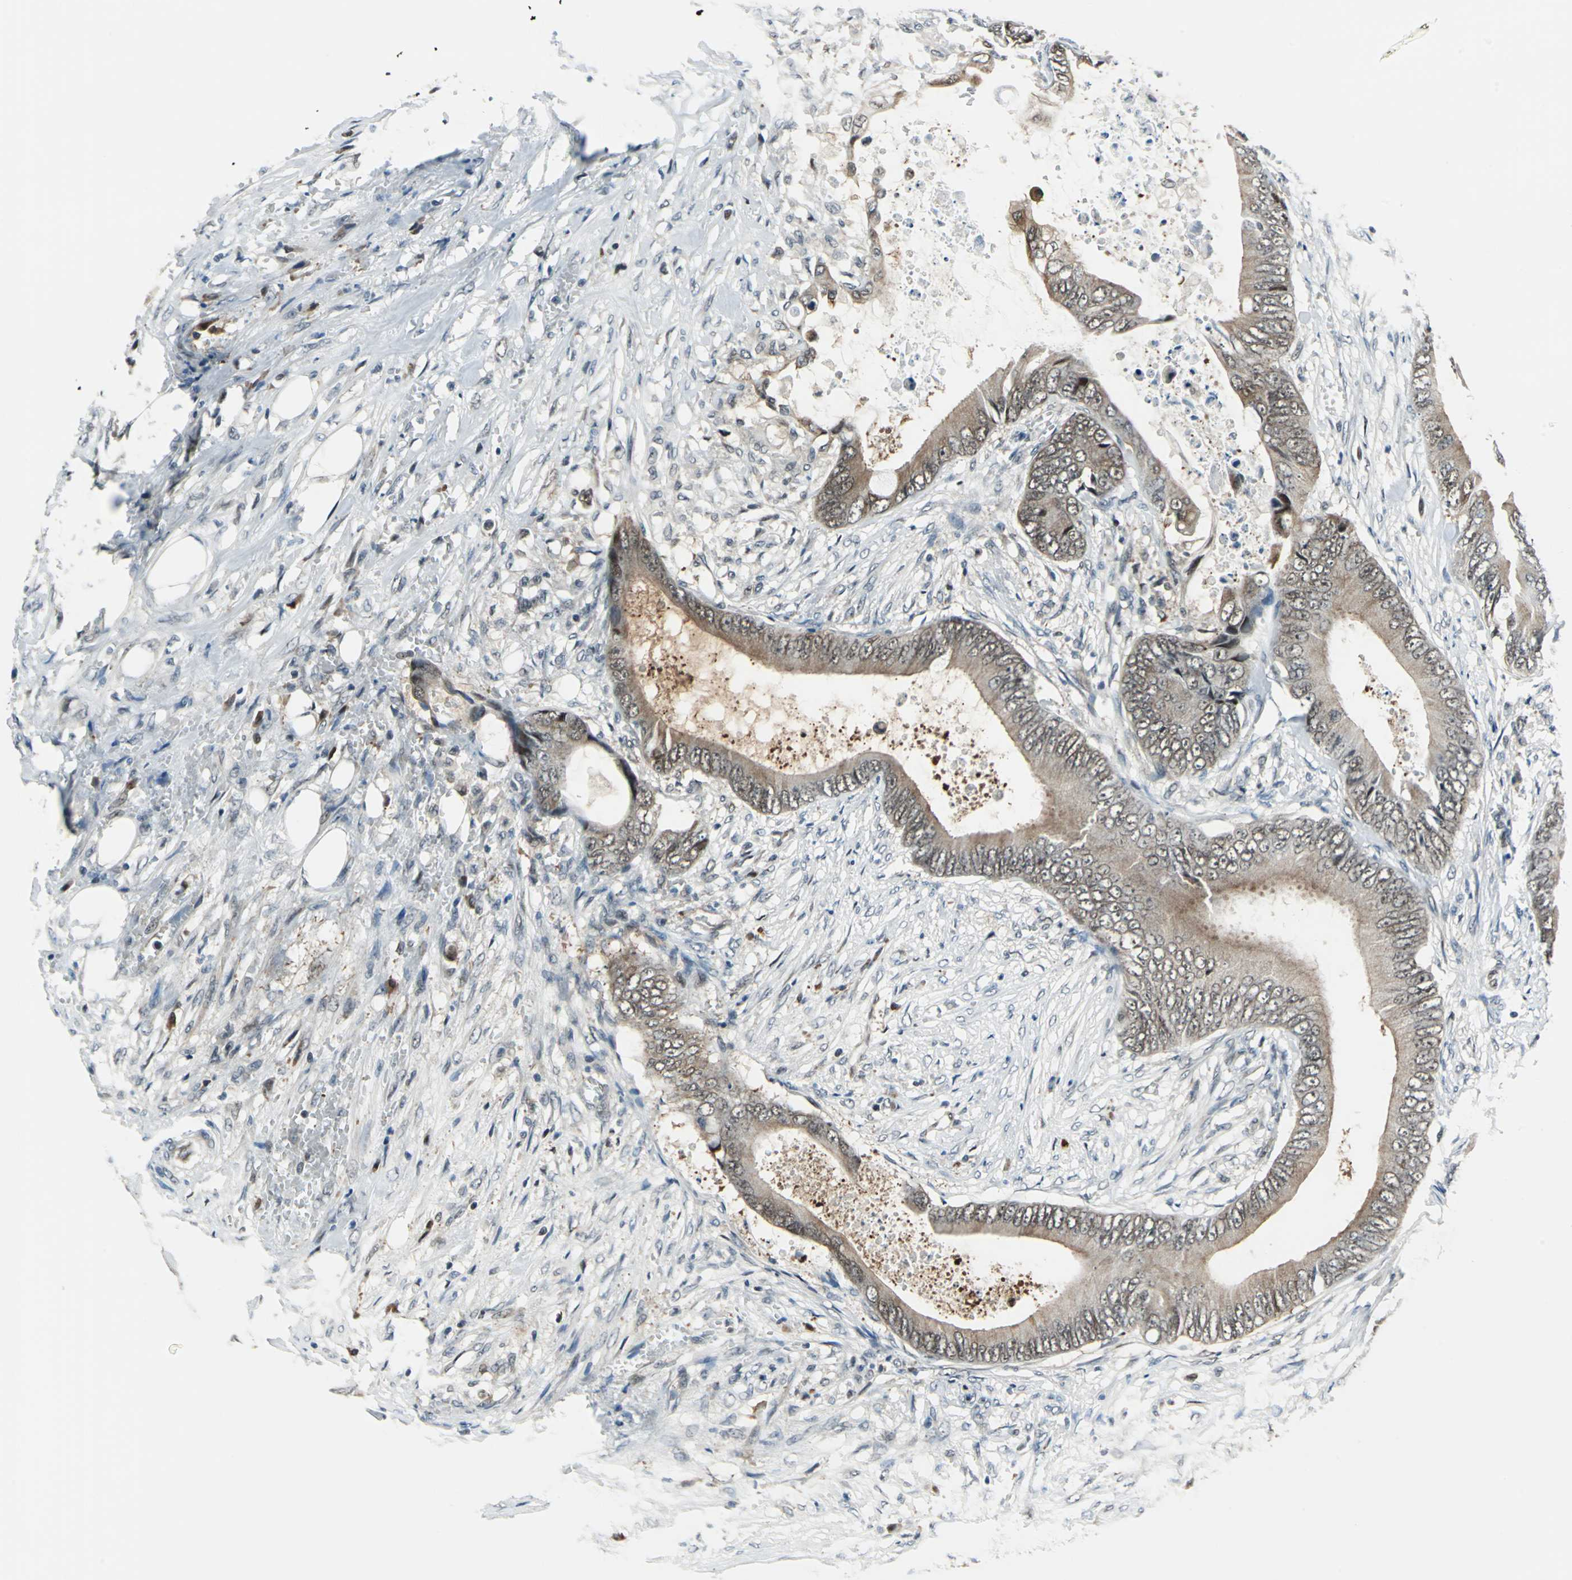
{"staining": {"intensity": "weak", "quantity": ">75%", "location": "cytoplasmic/membranous"}, "tissue": "colorectal cancer", "cell_type": "Tumor cells", "image_type": "cancer", "snomed": [{"axis": "morphology", "description": "Normal tissue, NOS"}, {"axis": "morphology", "description": "Adenocarcinoma, NOS"}, {"axis": "topography", "description": "Rectum"}, {"axis": "topography", "description": "Peripheral nerve tissue"}], "caption": "Immunohistochemistry micrograph of neoplastic tissue: human colorectal adenocarcinoma stained using immunohistochemistry displays low levels of weak protein expression localized specifically in the cytoplasmic/membranous of tumor cells, appearing as a cytoplasmic/membranous brown color.", "gene": "POLR3K", "patient": {"sex": "female", "age": 77}}